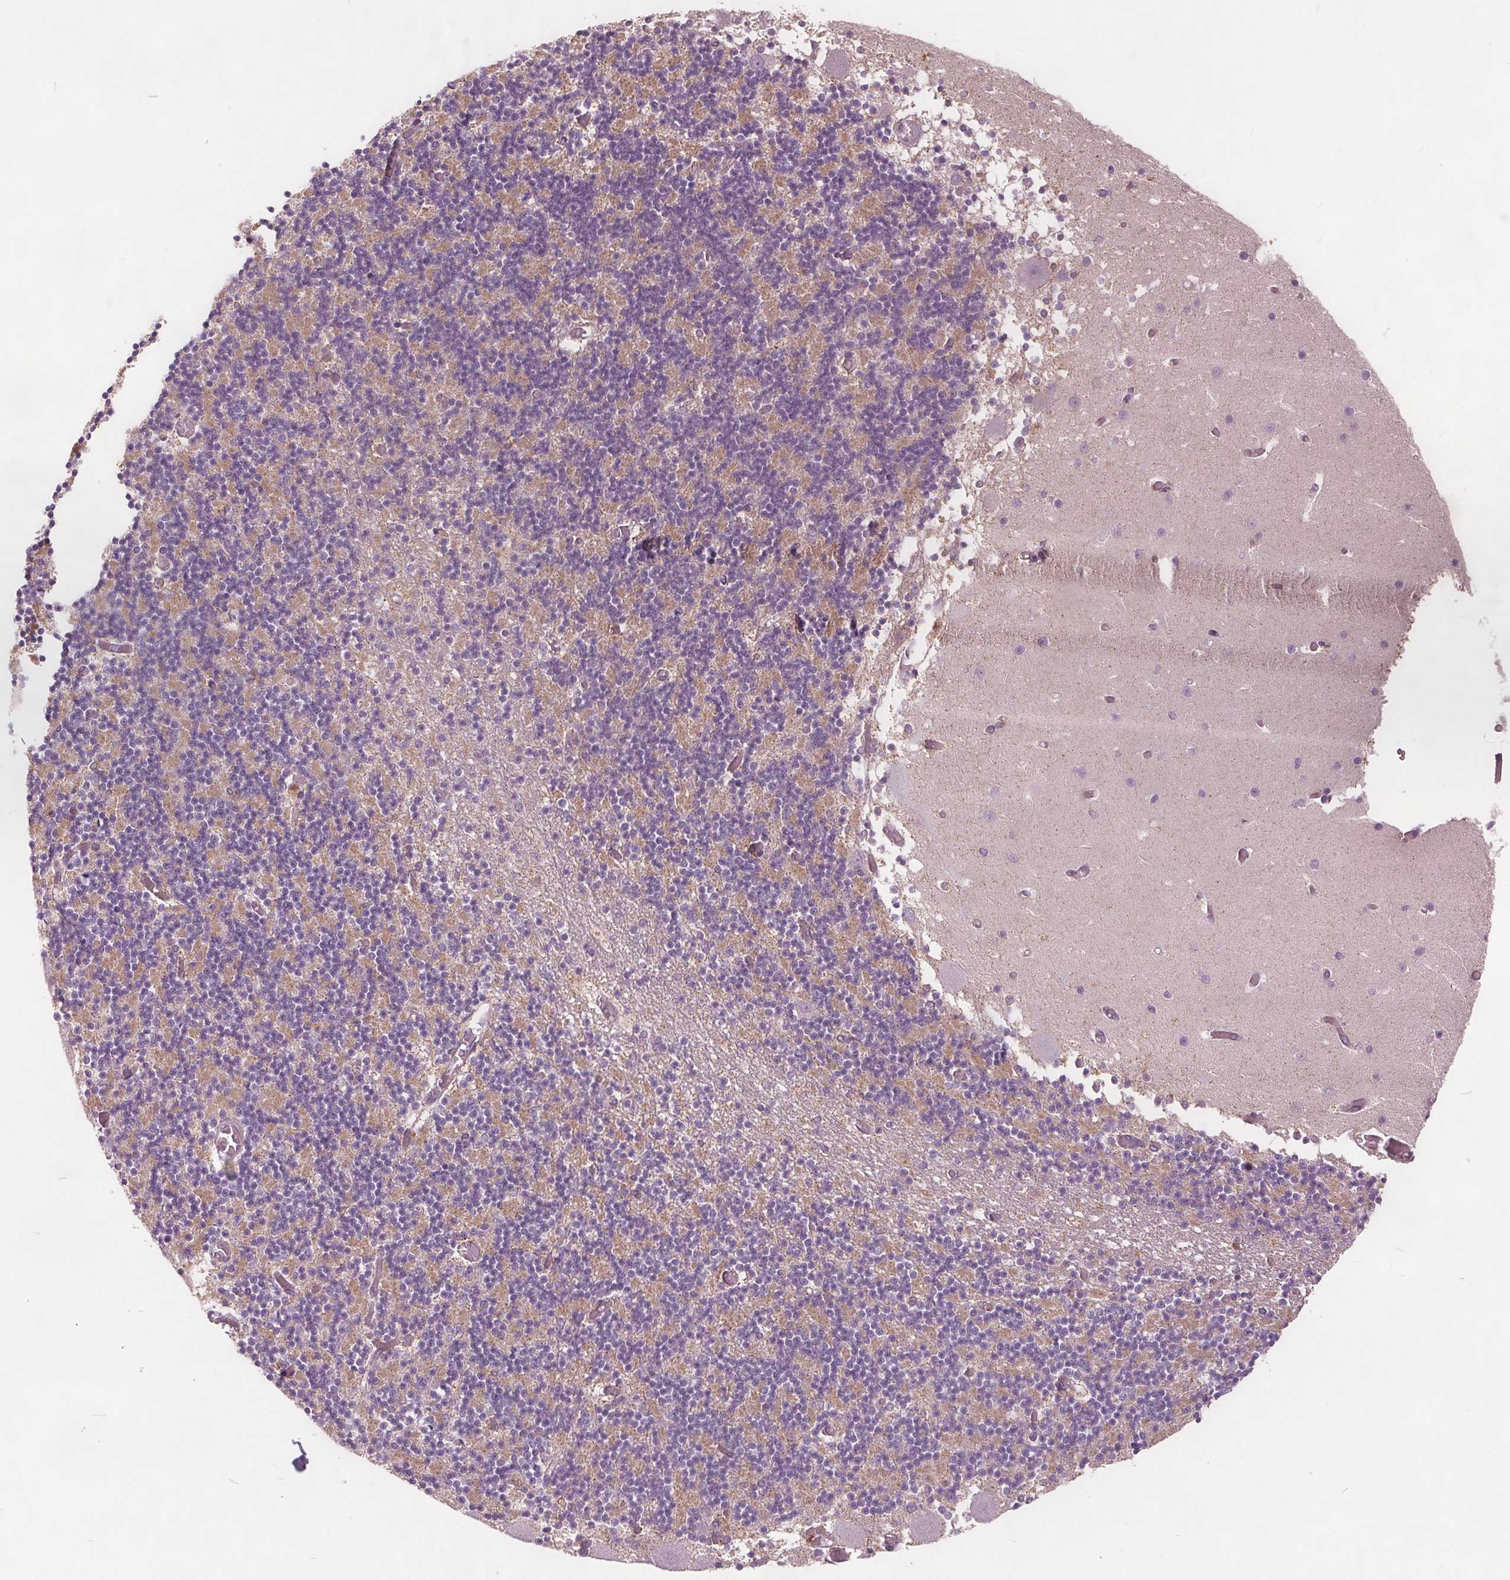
{"staining": {"intensity": "negative", "quantity": "none", "location": "none"}, "tissue": "cerebellum", "cell_type": "Cells in granular layer", "image_type": "normal", "snomed": [{"axis": "morphology", "description": "Normal tissue, NOS"}, {"axis": "topography", "description": "Cerebellum"}], "caption": "Protein analysis of normal cerebellum shows no significant staining in cells in granular layer.", "gene": "ECI2", "patient": {"sex": "female", "age": 28}}